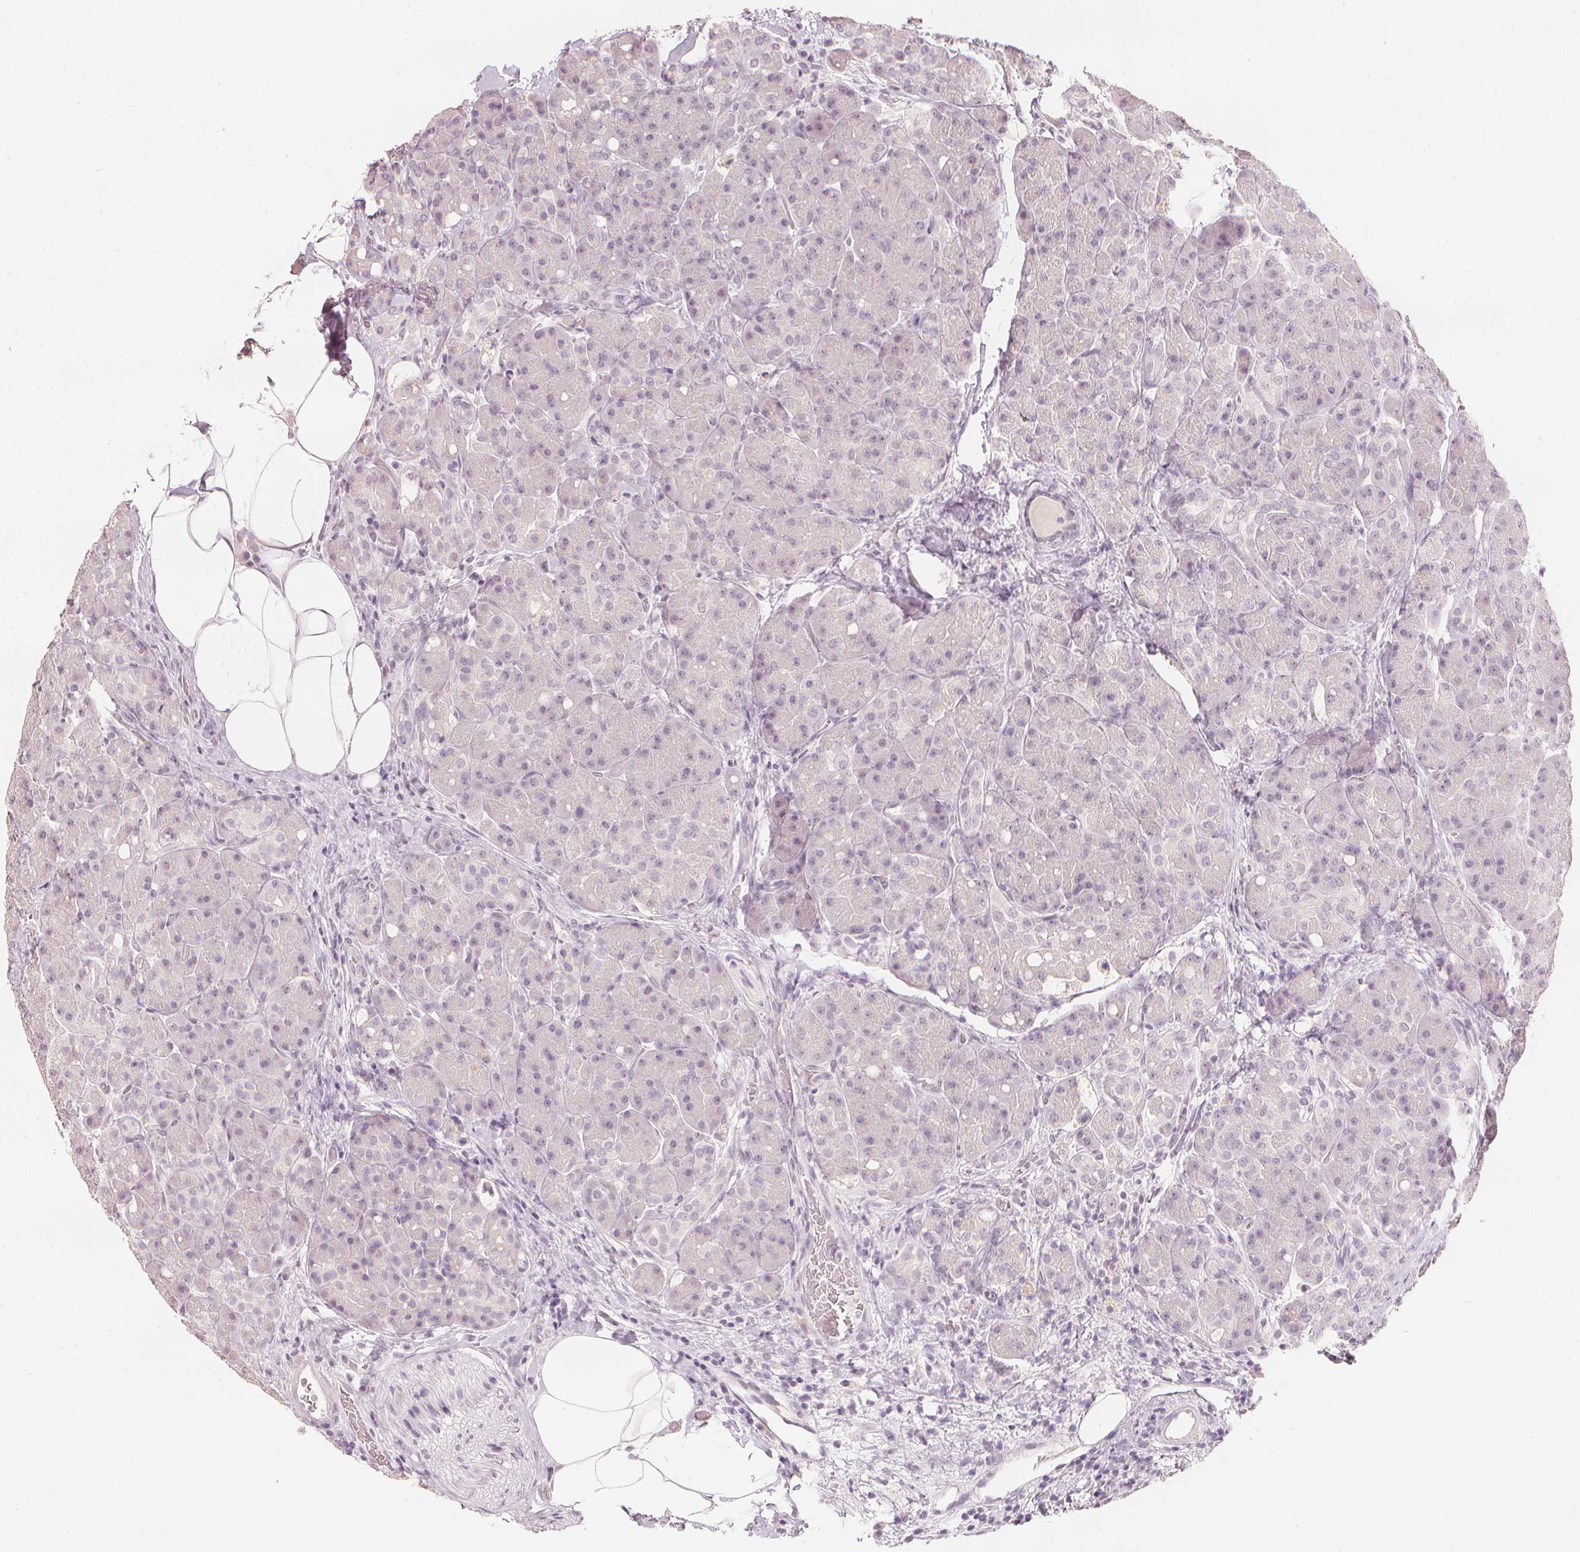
{"staining": {"intensity": "negative", "quantity": "none", "location": "none"}, "tissue": "pancreas", "cell_type": "Exocrine glandular cells", "image_type": "normal", "snomed": [{"axis": "morphology", "description": "Normal tissue, NOS"}, {"axis": "topography", "description": "Pancreas"}], "caption": "A histopathology image of pancreas stained for a protein demonstrates no brown staining in exocrine glandular cells. (Brightfield microscopy of DAB immunohistochemistry at high magnification).", "gene": "CALB1", "patient": {"sex": "male", "age": 55}}